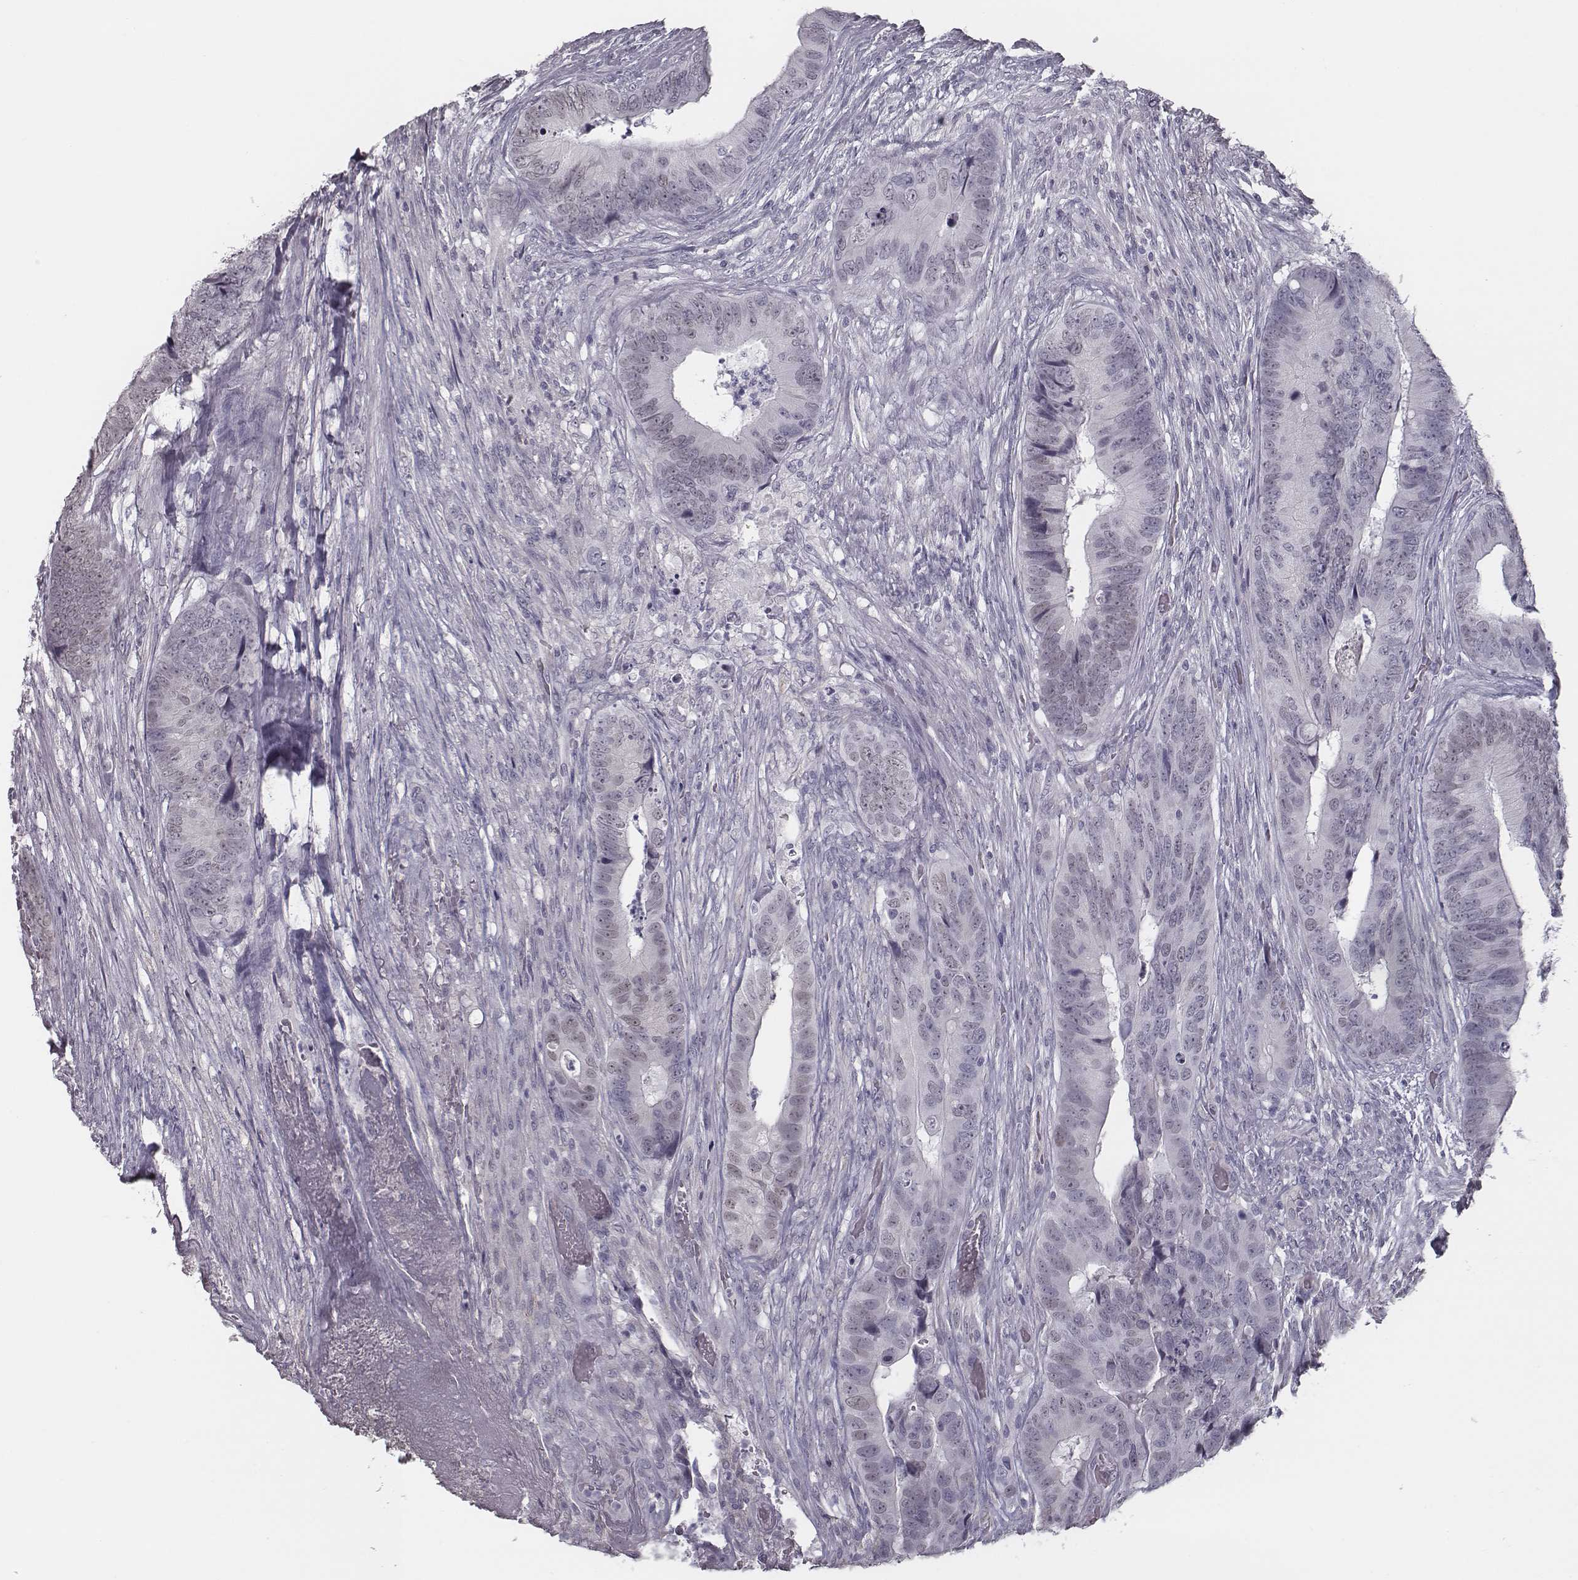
{"staining": {"intensity": "negative", "quantity": "none", "location": "none"}, "tissue": "colorectal cancer", "cell_type": "Tumor cells", "image_type": "cancer", "snomed": [{"axis": "morphology", "description": "Adenocarcinoma, NOS"}, {"axis": "topography", "description": "Colon"}], "caption": "DAB (3,3'-diaminobenzidine) immunohistochemical staining of human colorectal cancer demonstrates no significant expression in tumor cells. The staining is performed using DAB brown chromogen with nuclei counter-stained in using hematoxylin.", "gene": "SEPTIN14", "patient": {"sex": "male", "age": 84}}